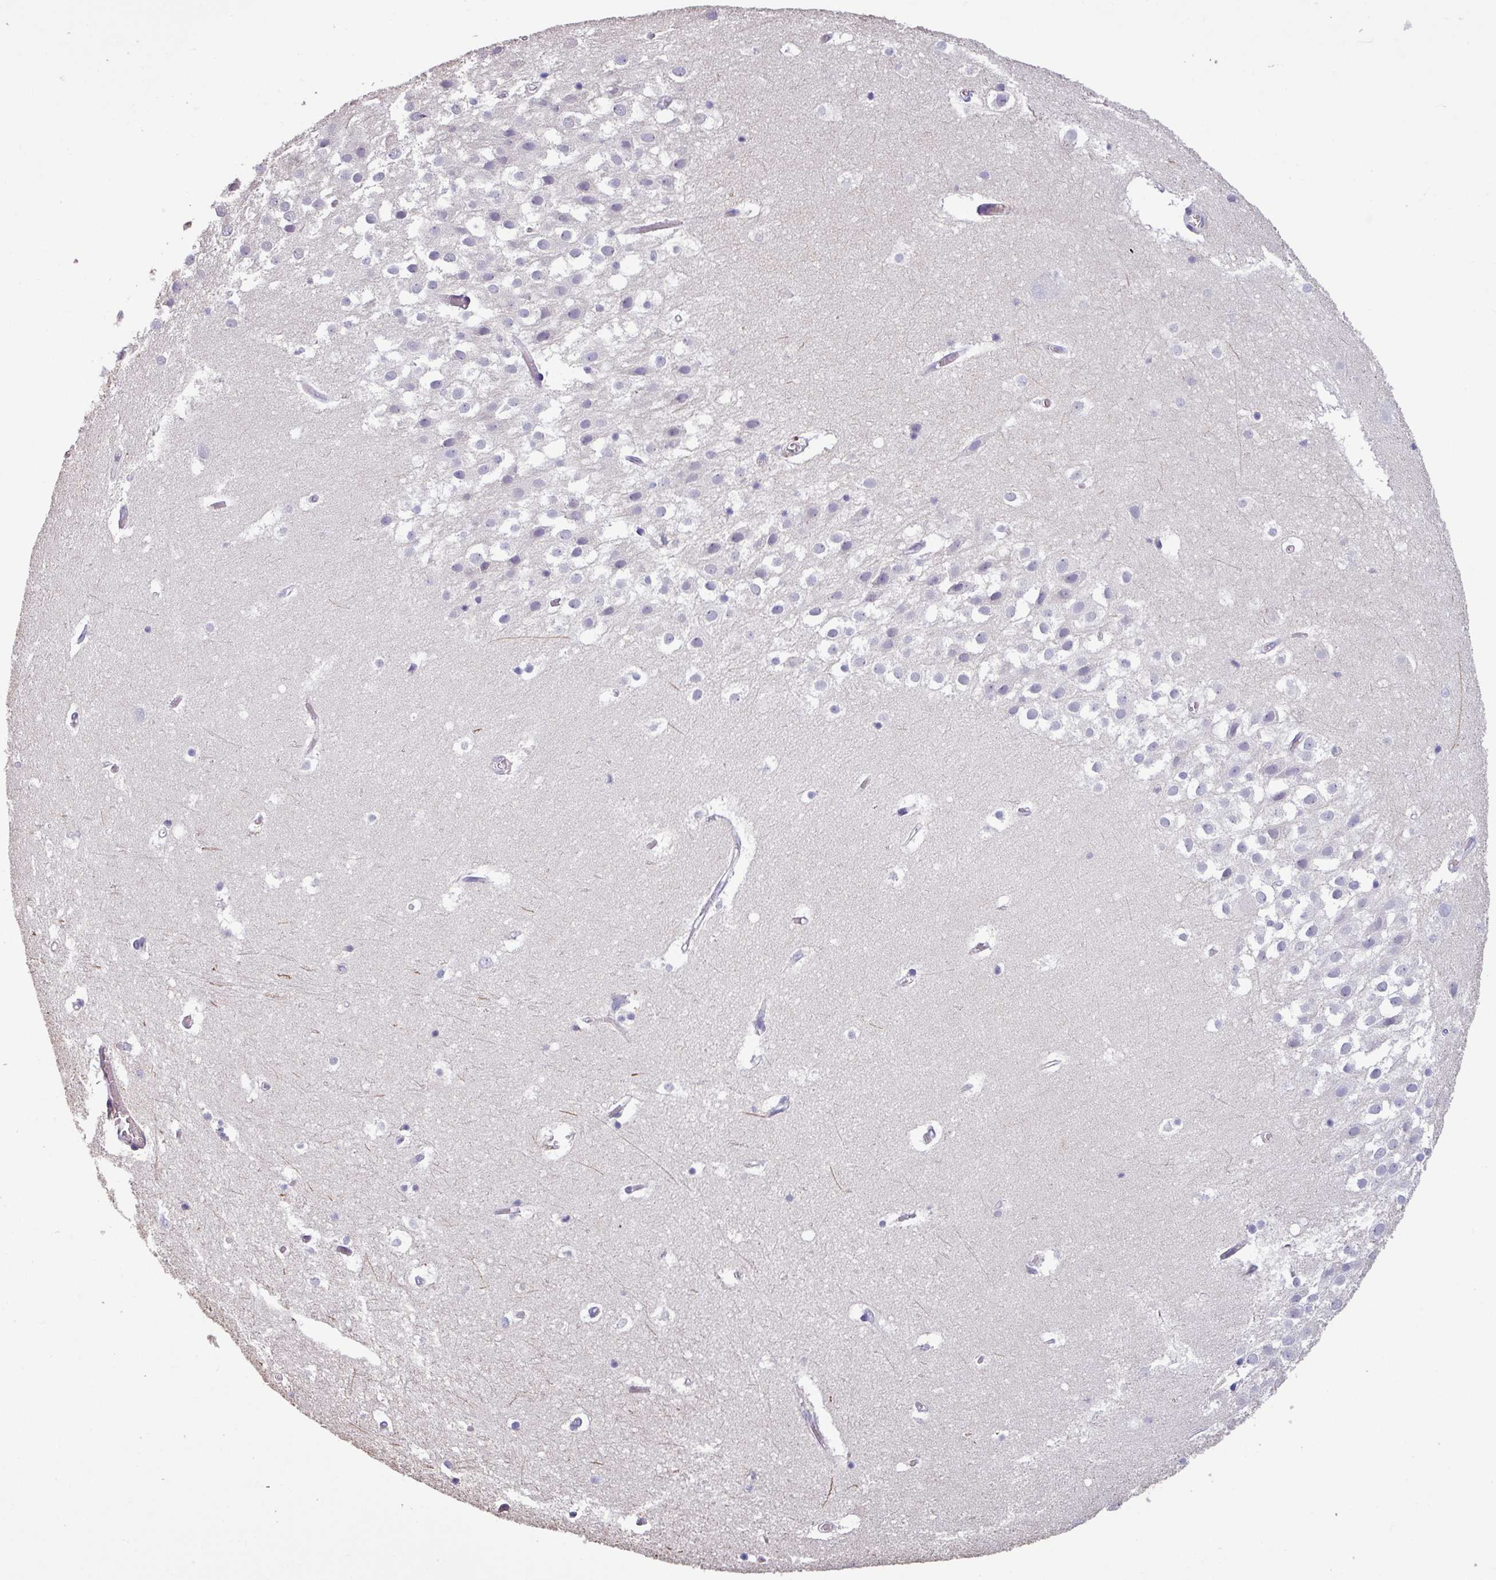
{"staining": {"intensity": "negative", "quantity": "none", "location": "none"}, "tissue": "hippocampus", "cell_type": "Glial cells", "image_type": "normal", "snomed": [{"axis": "morphology", "description": "Normal tissue, NOS"}, {"axis": "topography", "description": "Hippocampus"}], "caption": "IHC of benign human hippocampus shows no positivity in glial cells.", "gene": "ISLR", "patient": {"sex": "female", "age": 52}}